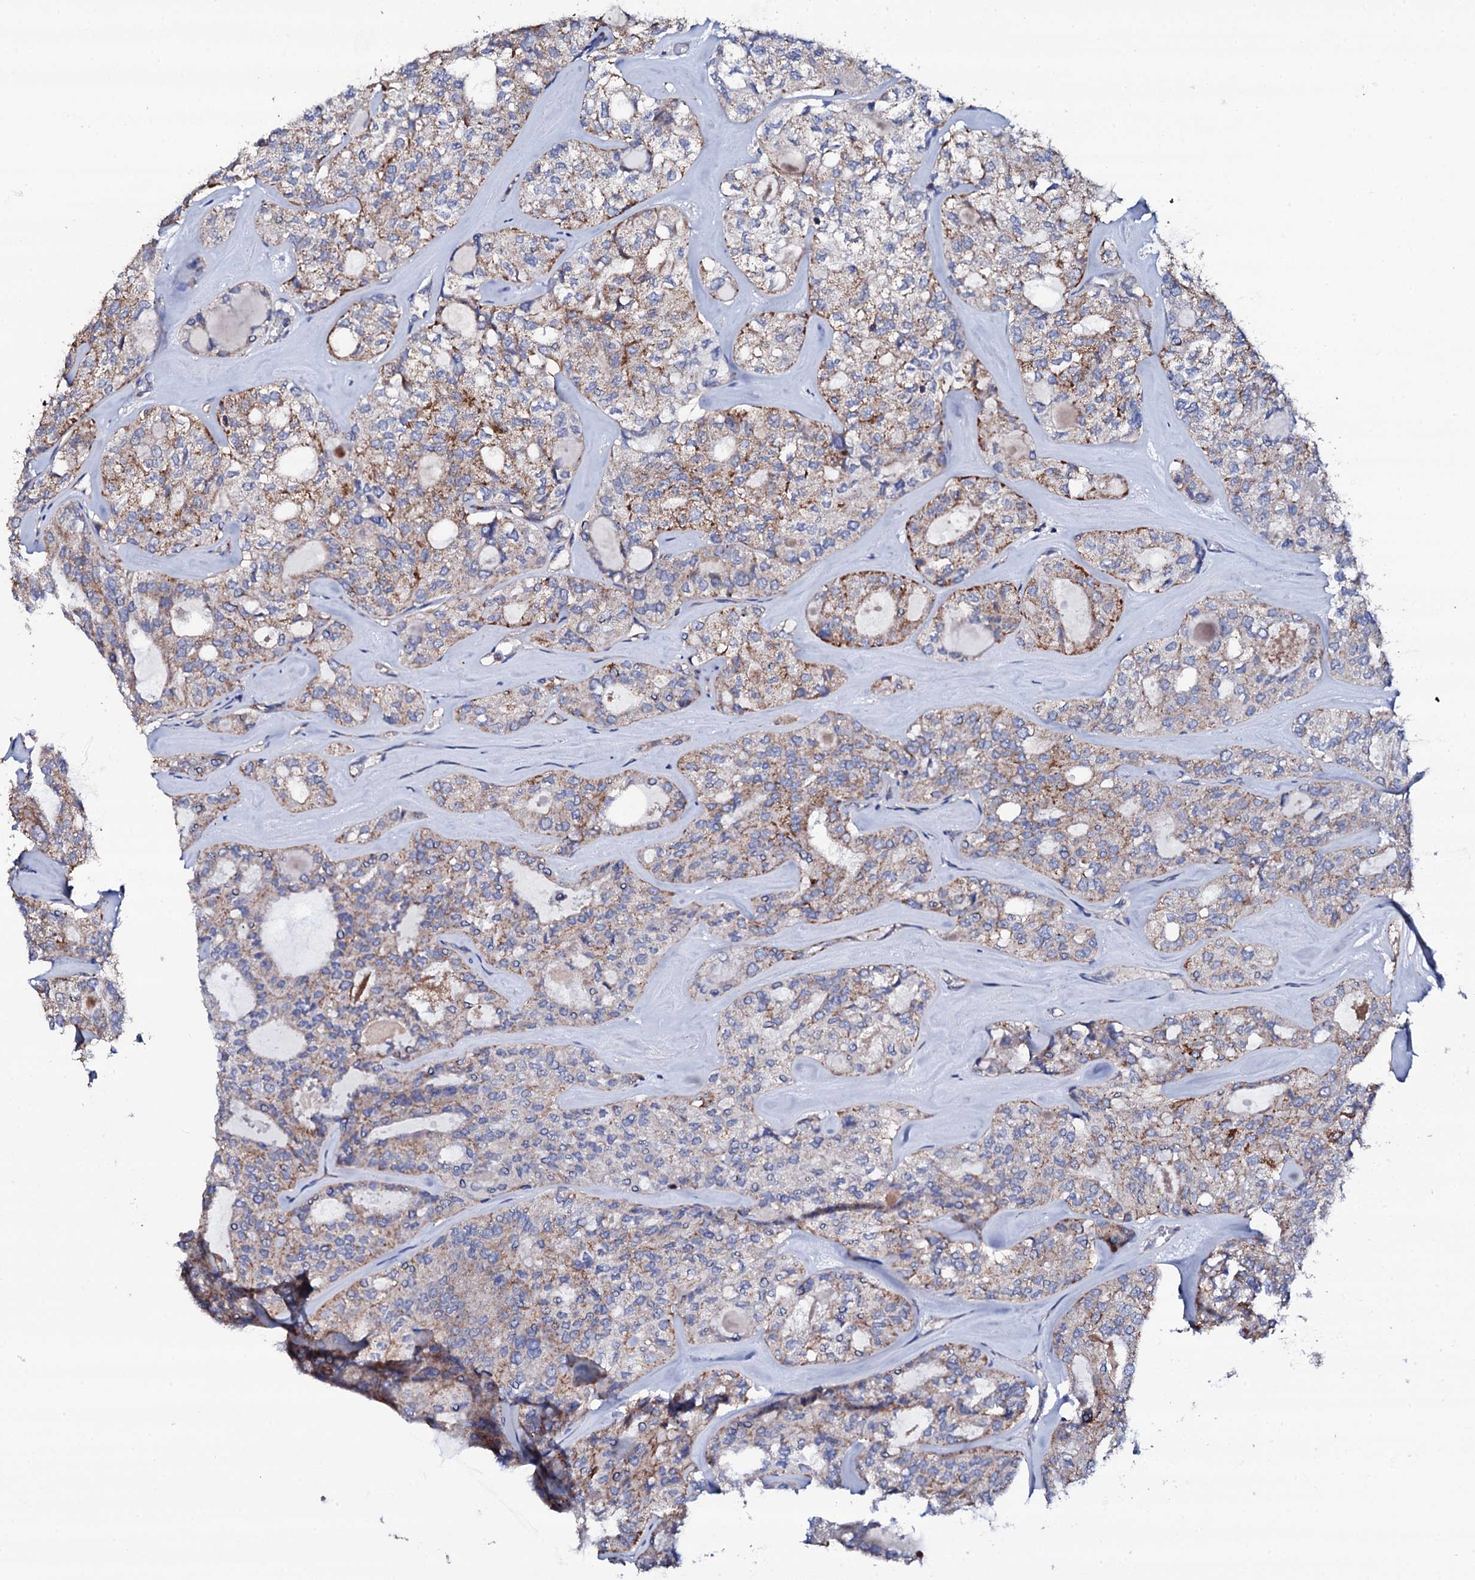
{"staining": {"intensity": "moderate", "quantity": "<25%", "location": "cytoplasmic/membranous"}, "tissue": "thyroid cancer", "cell_type": "Tumor cells", "image_type": "cancer", "snomed": [{"axis": "morphology", "description": "Follicular adenoma carcinoma, NOS"}, {"axis": "topography", "description": "Thyroid gland"}], "caption": "Immunohistochemistry (IHC) staining of follicular adenoma carcinoma (thyroid), which demonstrates low levels of moderate cytoplasmic/membranous positivity in approximately <25% of tumor cells indicating moderate cytoplasmic/membranous protein staining. The staining was performed using DAB (brown) for protein detection and nuclei were counterstained in hematoxylin (blue).", "gene": "TCAF2", "patient": {"sex": "male", "age": 75}}